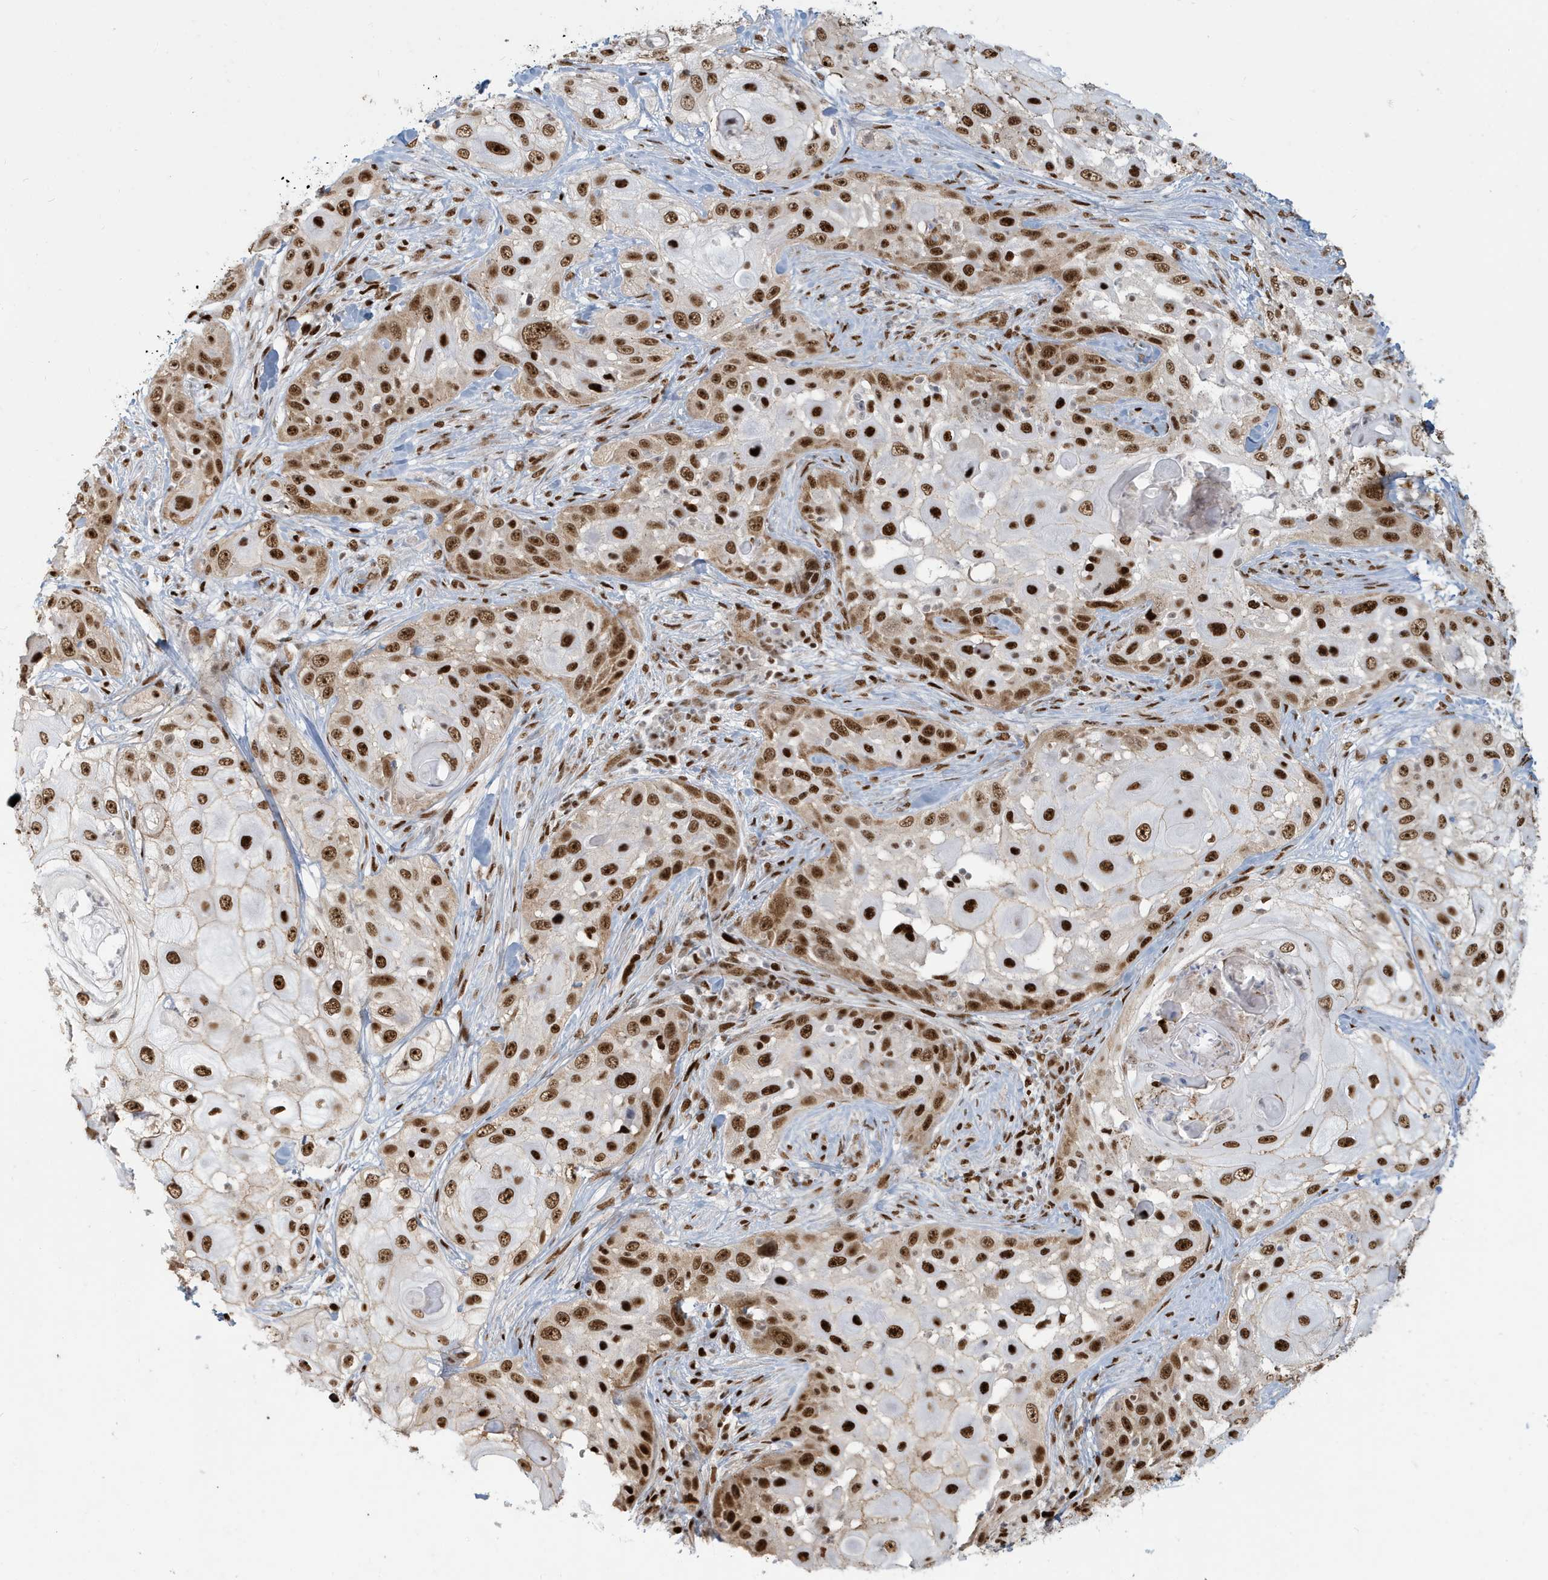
{"staining": {"intensity": "strong", "quantity": ">75%", "location": "nuclear"}, "tissue": "skin cancer", "cell_type": "Tumor cells", "image_type": "cancer", "snomed": [{"axis": "morphology", "description": "Squamous cell carcinoma, NOS"}, {"axis": "topography", "description": "Skin"}], "caption": "Skin cancer was stained to show a protein in brown. There is high levels of strong nuclear positivity in about >75% of tumor cells.", "gene": "CKS2", "patient": {"sex": "female", "age": 44}}